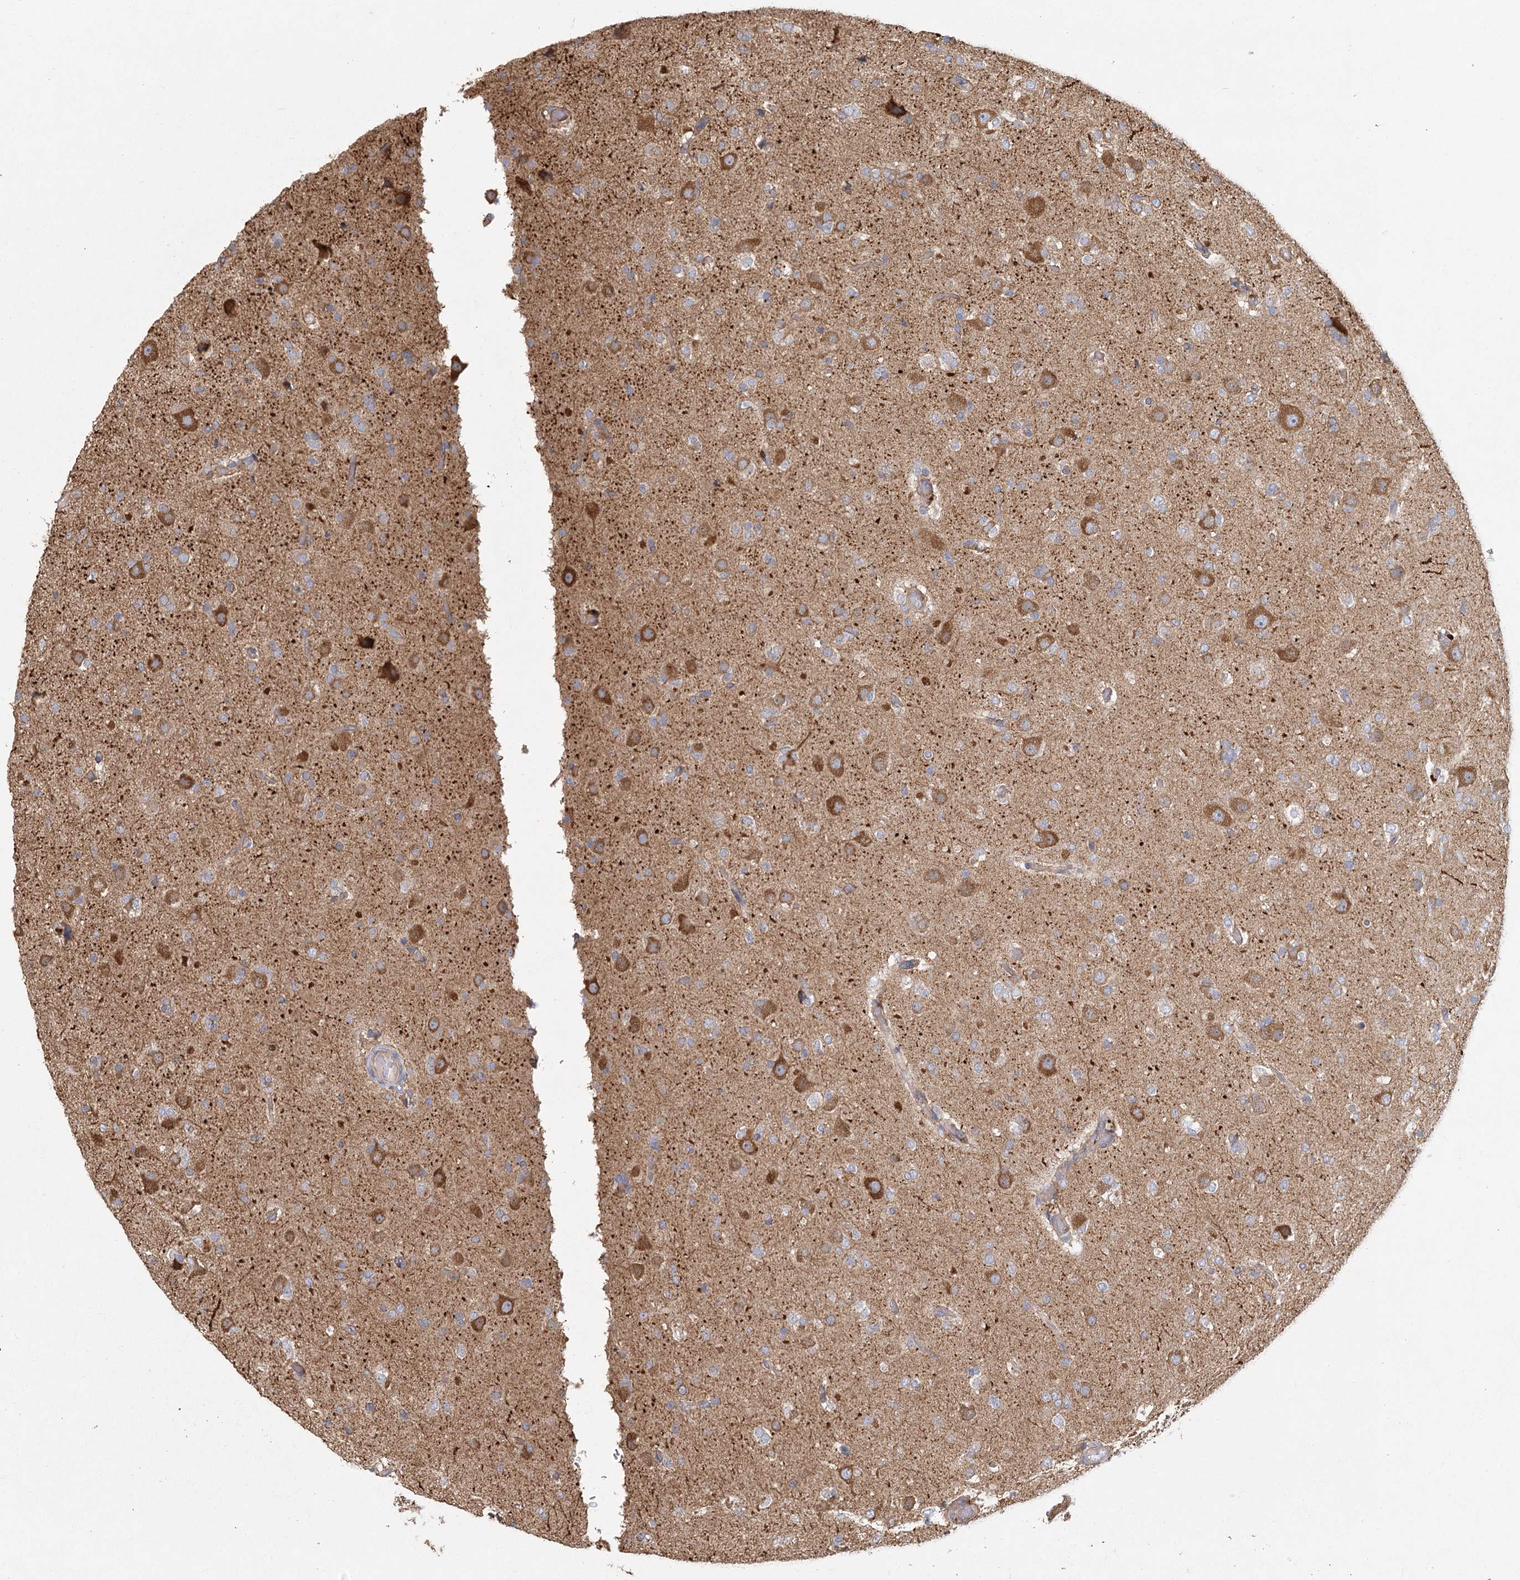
{"staining": {"intensity": "moderate", "quantity": "<25%", "location": "cytoplasmic/membranous"}, "tissue": "glioma", "cell_type": "Tumor cells", "image_type": "cancer", "snomed": [{"axis": "morphology", "description": "Glioma, malignant, Low grade"}, {"axis": "topography", "description": "Brain"}], "caption": "Human glioma stained with a brown dye reveals moderate cytoplasmic/membranous positive expression in approximately <25% of tumor cells.", "gene": "CNTLN", "patient": {"sex": "male", "age": 65}}